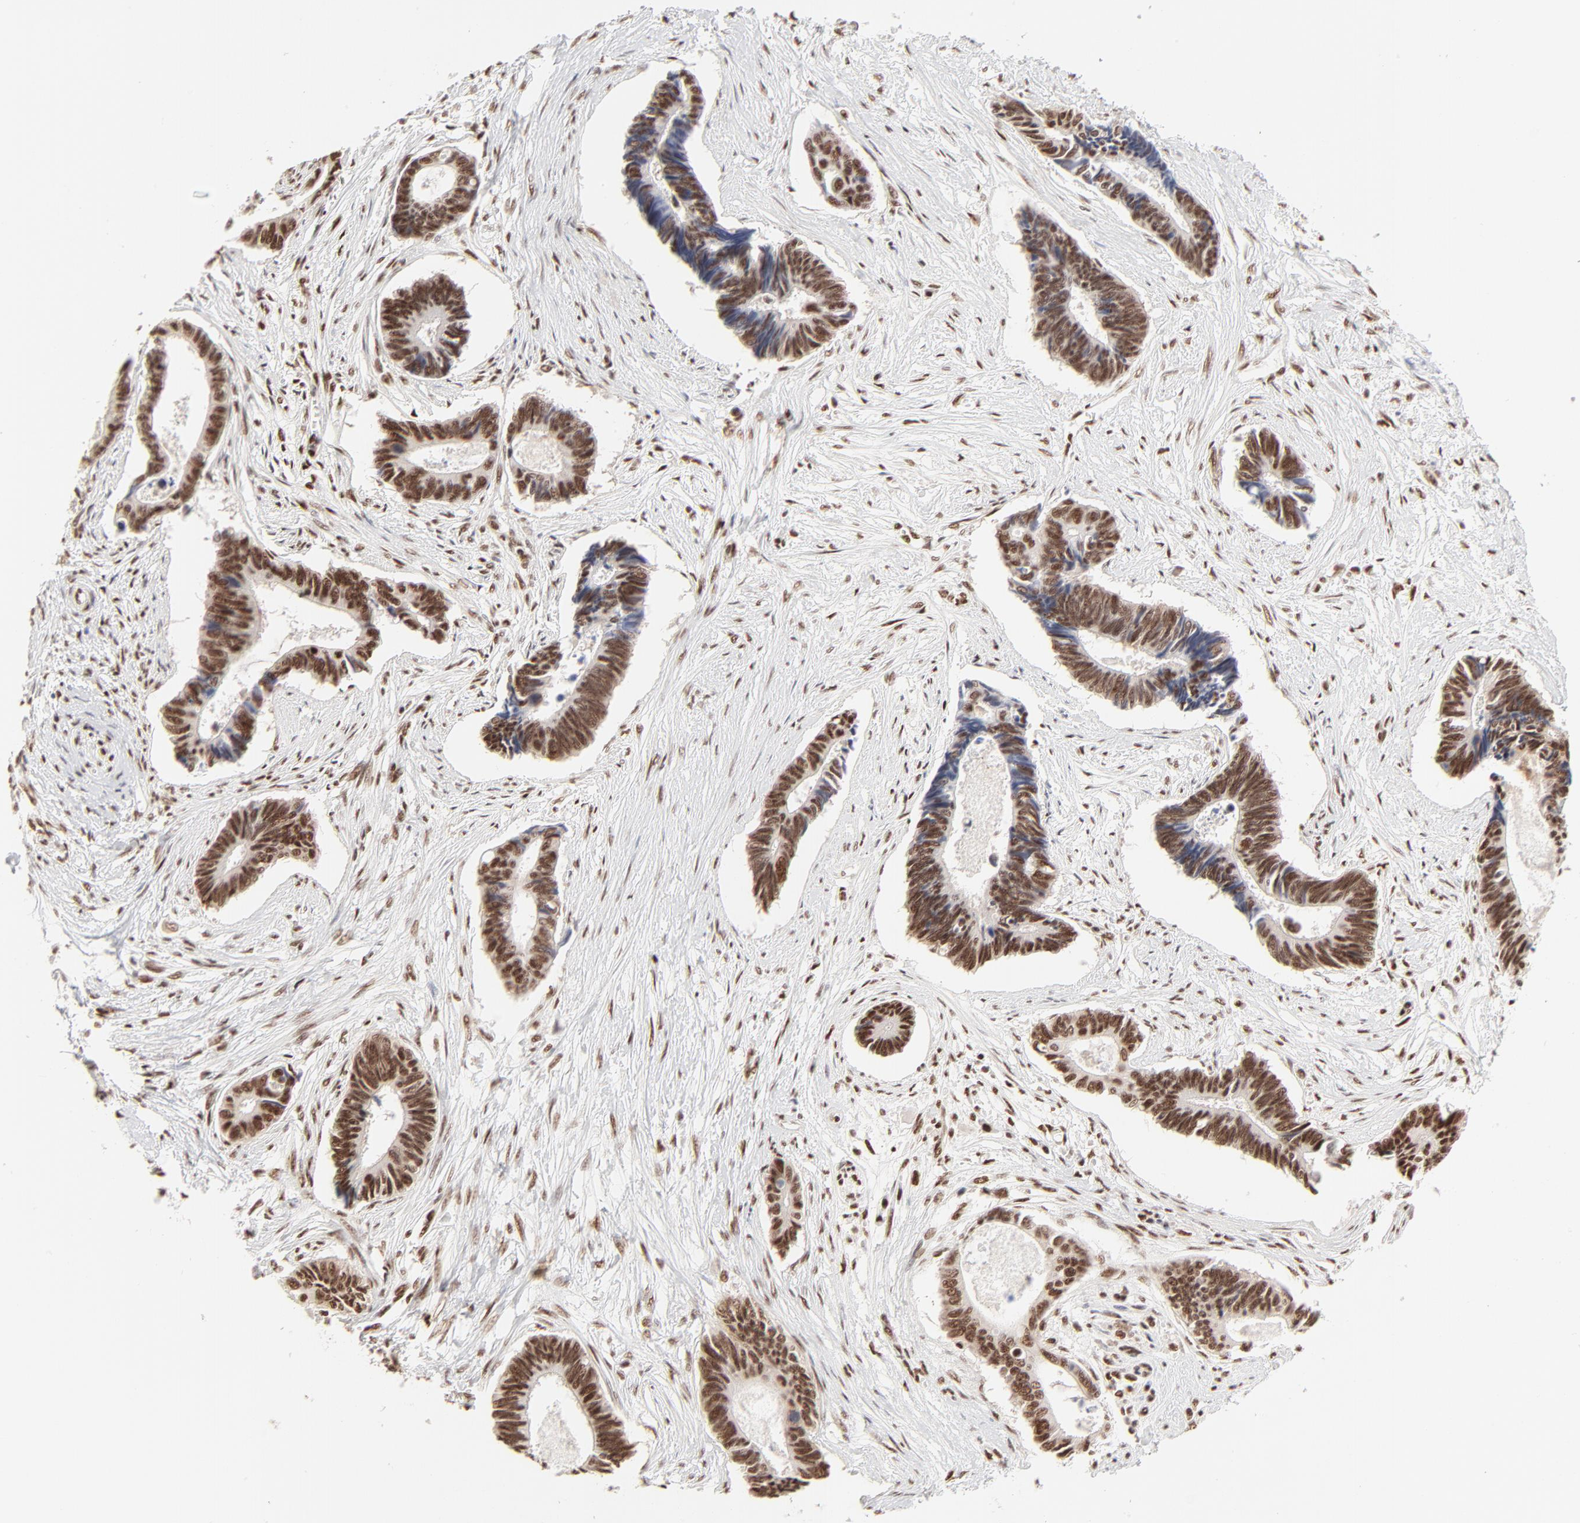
{"staining": {"intensity": "moderate", "quantity": ">75%", "location": "nuclear"}, "tissue": "pancreatic cancer", "cell_type": "Tumor cells", "image_type": "cancer", "snomed": [{"axis": "morphology", "description": "Adenocarcinoma, NOS"}, {"axis": "topography", "description": "Pancreas"}], "caption": "A histopathology image of human pancreatic adenocarcinoma stained for a protein shows moderate nuclear brown staining in tumor cells.", "gene": "TARDBP", "patient": {"sex": "female", "age": 70}}